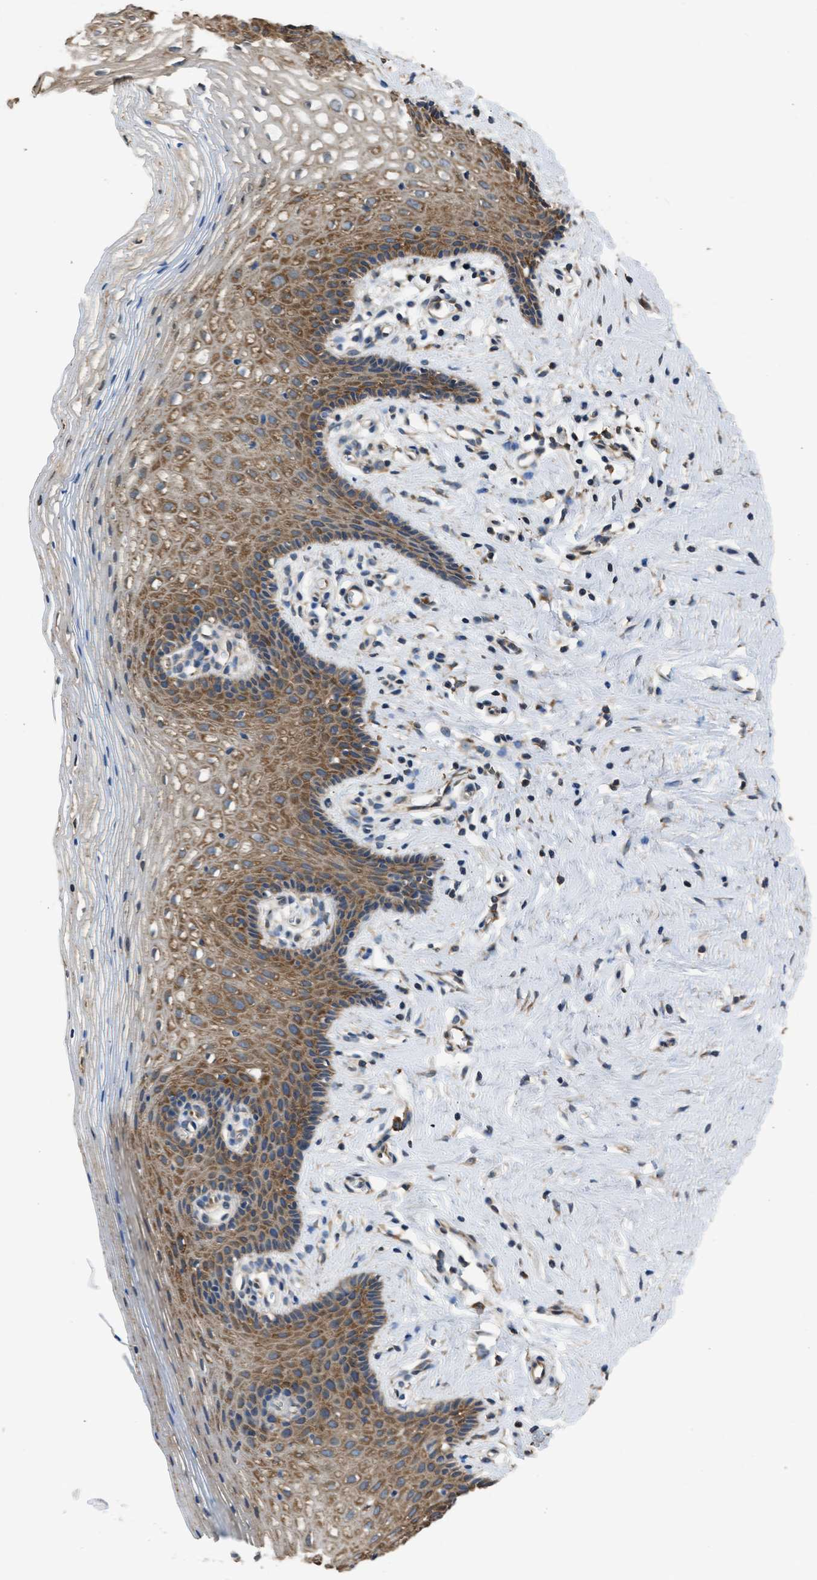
{"staining": {"intensity": "moderate", "quantity": ">75%", "location": "cytoplasmic/membranous"}, "tissue": "vagina", "cell_type": "Squamous epithelial cells", "image_type": "normal", "snomed": [{"axis": "morphology", "description": "Normal tissue, NOS"}, {"axis": "topography", "description": "Vagina"}], "caption": "IHC (DAB) staining of unremarkable human vagina shows moderate cytoplasmic/membranous protein staining in approximately >75% of squamous epithelial cells.", "gene": "SLC36A4", "patient": {"sex": "female", "age": 32}}